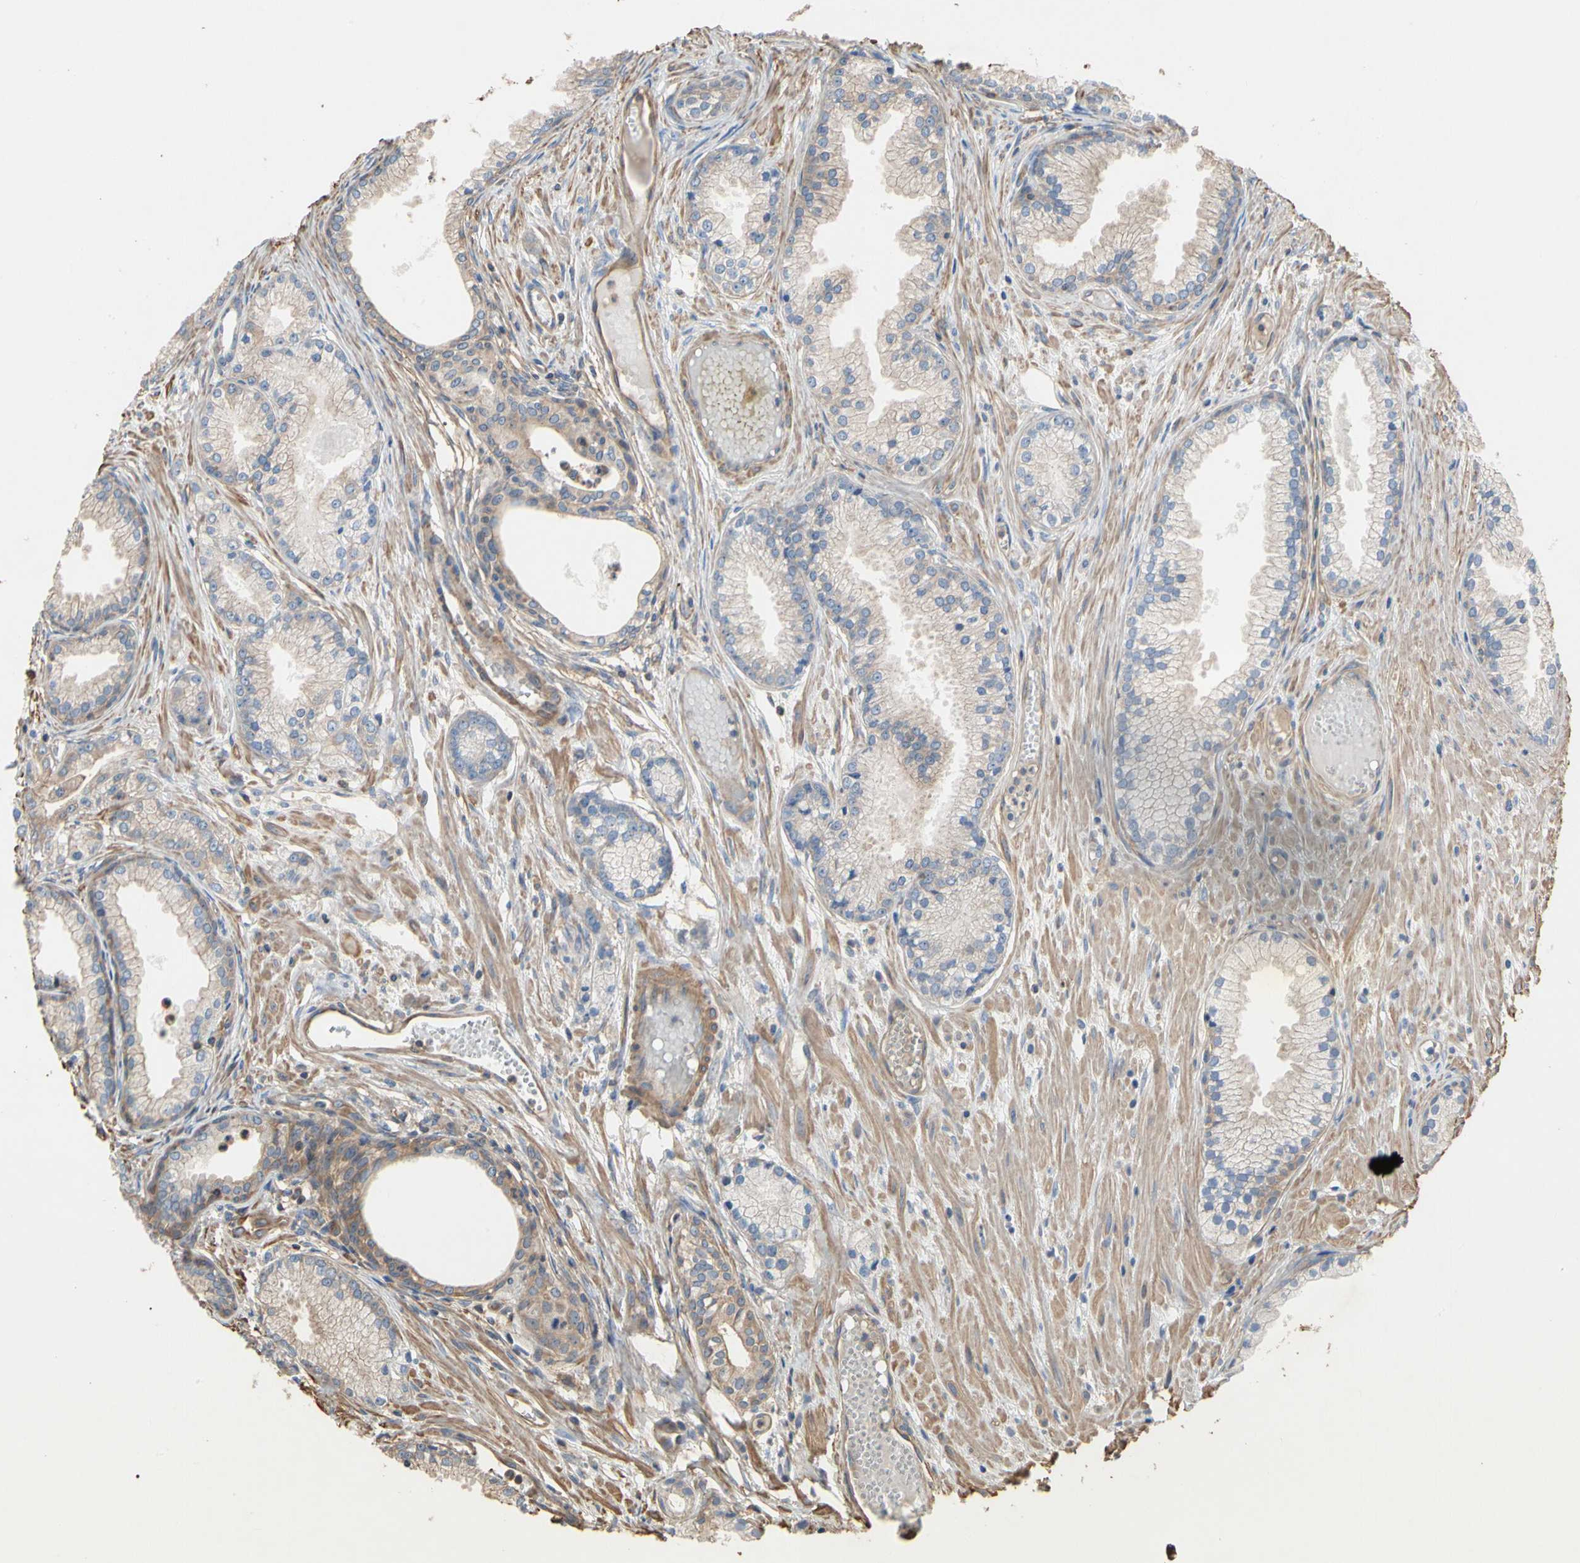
{"staining": {"intensity": "weak", "quantity": "<25%", "location": "cytoplasmic/membranous"}, "tissue": "prostate cancer", "cell_type": "Tumor cells", "image_type": "cancer", "snomed": [{"axis": "morphology", "description": "Adenocarcinoma, Low grade"}, {"axis": "topography", "description": "Prostate"}], "caption": "Immunohistochemistry (IHC) of prostate cancer demonstrates no staining in tumor cells. The staining was performed using DAB (3,3'-diaminobenzidine) to visualize the protein expression in brown, while the nuclei were stained in blue with hematoxylin (Magnification: 20x).", "gene": "PDZK1", "patient": {"sex": "male", "age": 72}}